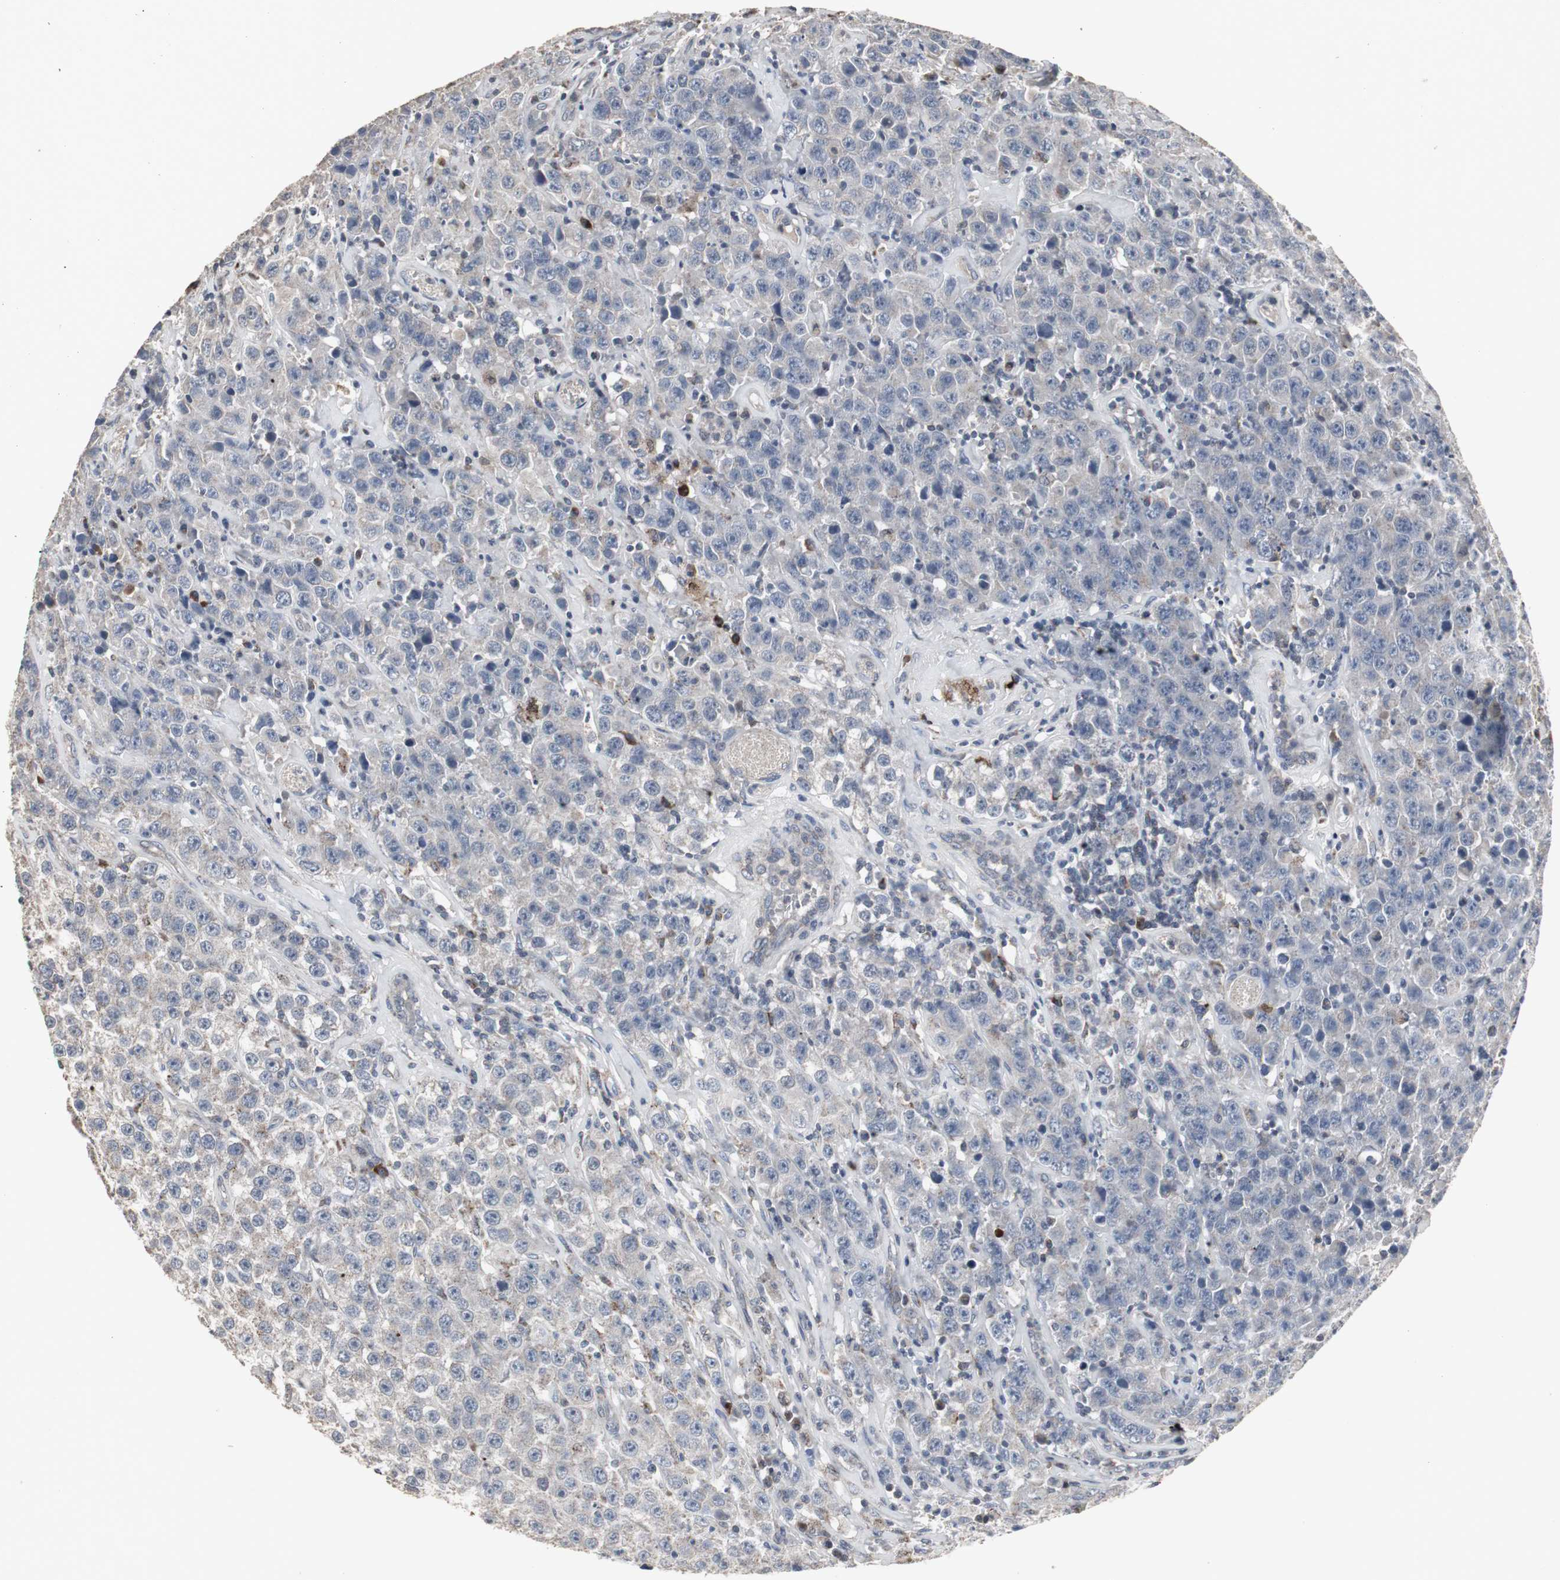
{"staining": {"intensity": "negative", "quantity": "none", "location": "none"}, "tissue": "testis cancer", "cell_type": "Tumor cells", "image_type": "cancer", "snomed": [{"axis": "morphology", "description": "Seminoma, NOS"}, {"axis": "topography", "description": "Testis"}], "caption": "A high-resolution image shows IHC staining of testis cancer, which reveals no significant staining in tumor cells.", "gene": "ACAA1", "patient": {"sex": "male", "age": 52}}